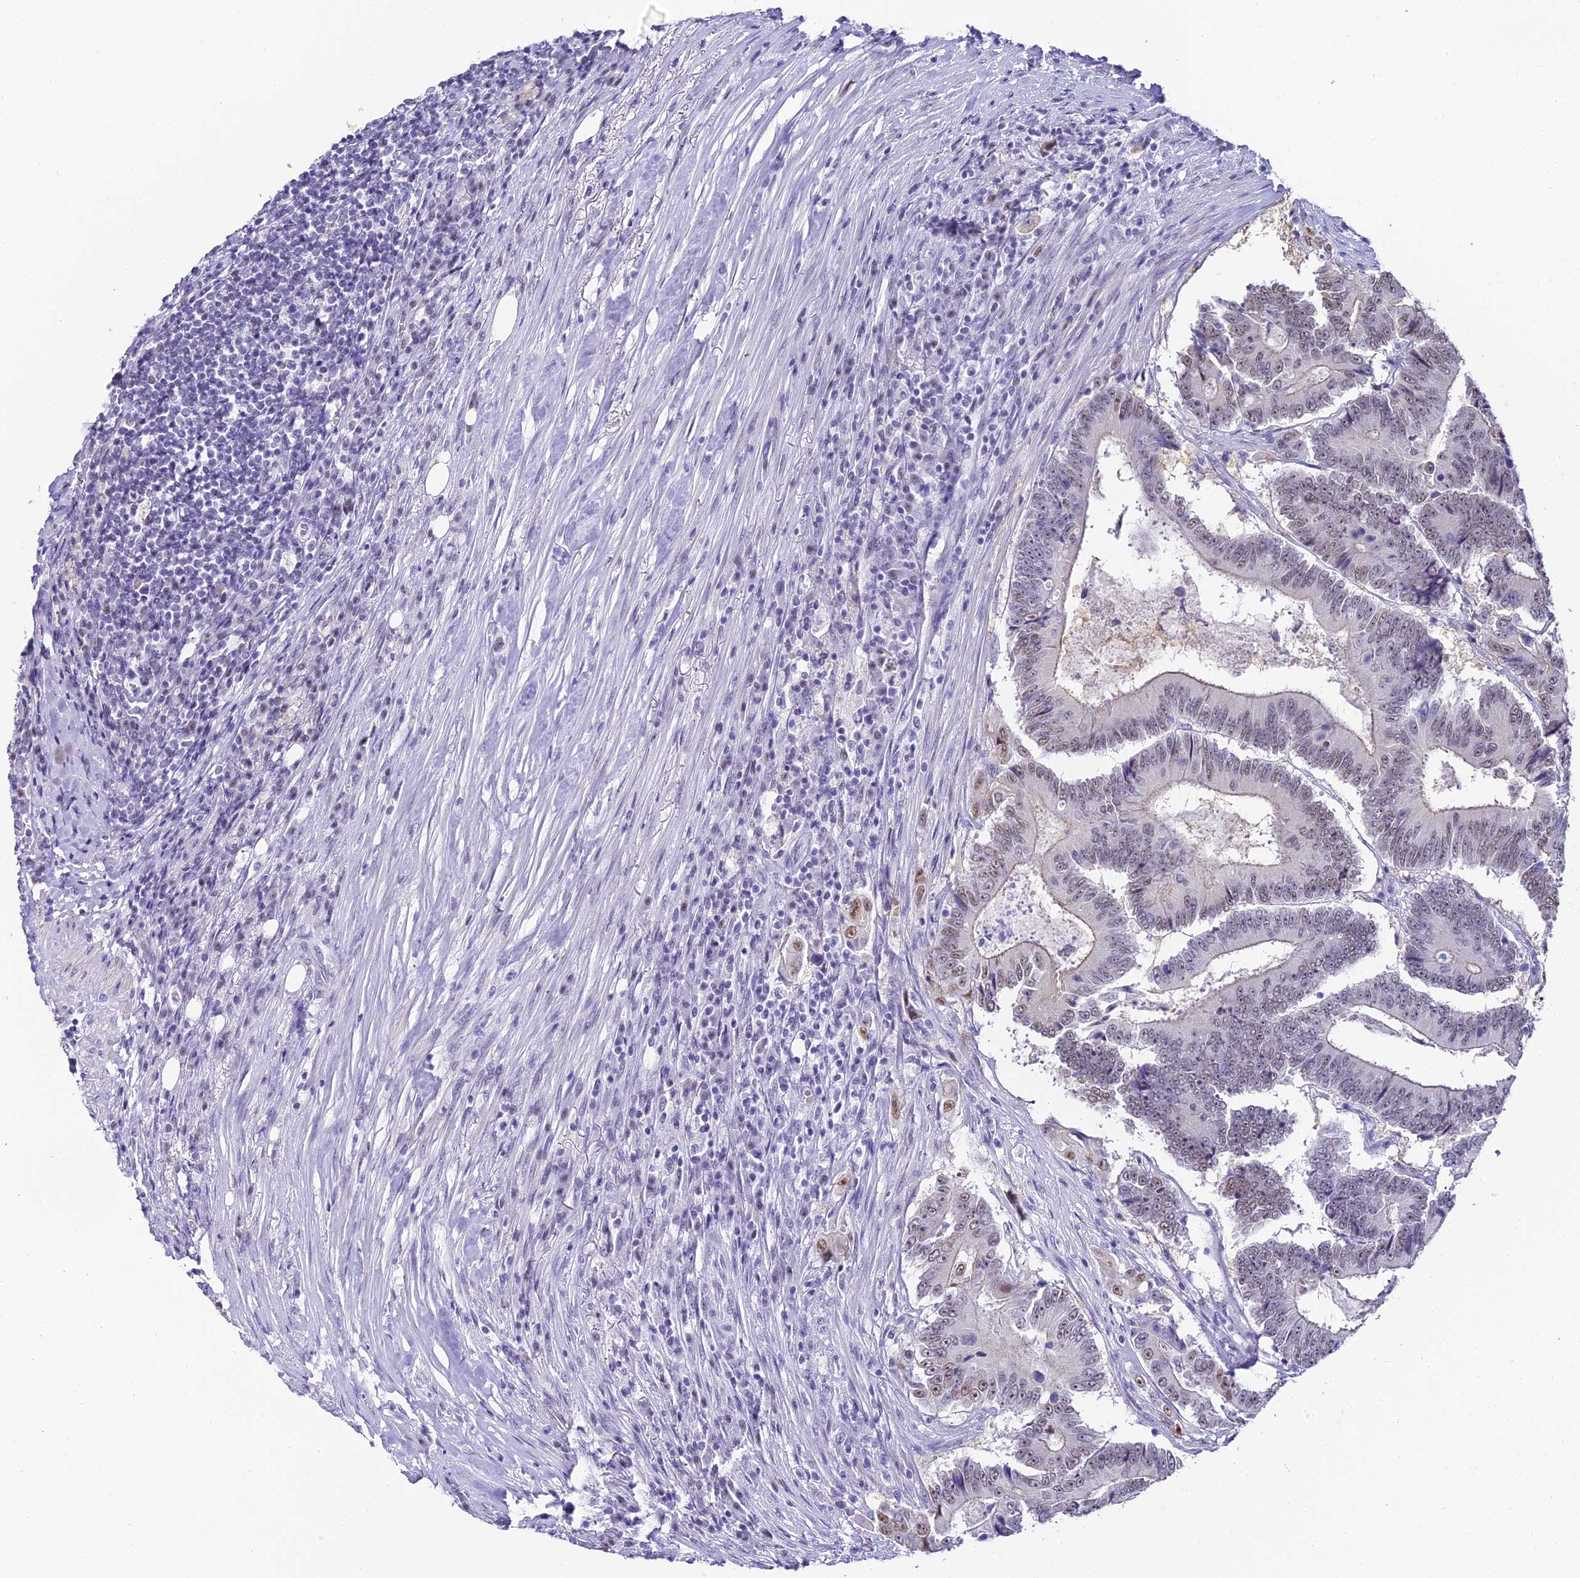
{"staining": {"intensity": "weak", "quantity": "25%-75%", "location": "nuclear"}, "tissue": "colorectal cancer", "cell_type": "Tumor cells", "image_type": "cancer", "snomed": [{"axis": "morphology", "description": "Adenocarcinoma, NOS"}, {"axis": "topography", "description": "Colon"}], "caption": "IHC staining of adenocarcinoma (colorectal), which shows low levels of weak nuclear staining in about 25%-75% of tumor cells indicating weak nuclear protein staining. The staining was performed using DAB (brown) for protein detection and nuclei were counterstained in hematoxylin (blue).", "gene": "ABHD14A-ACY1", "patient": {"sex": "male", "age": 83}}